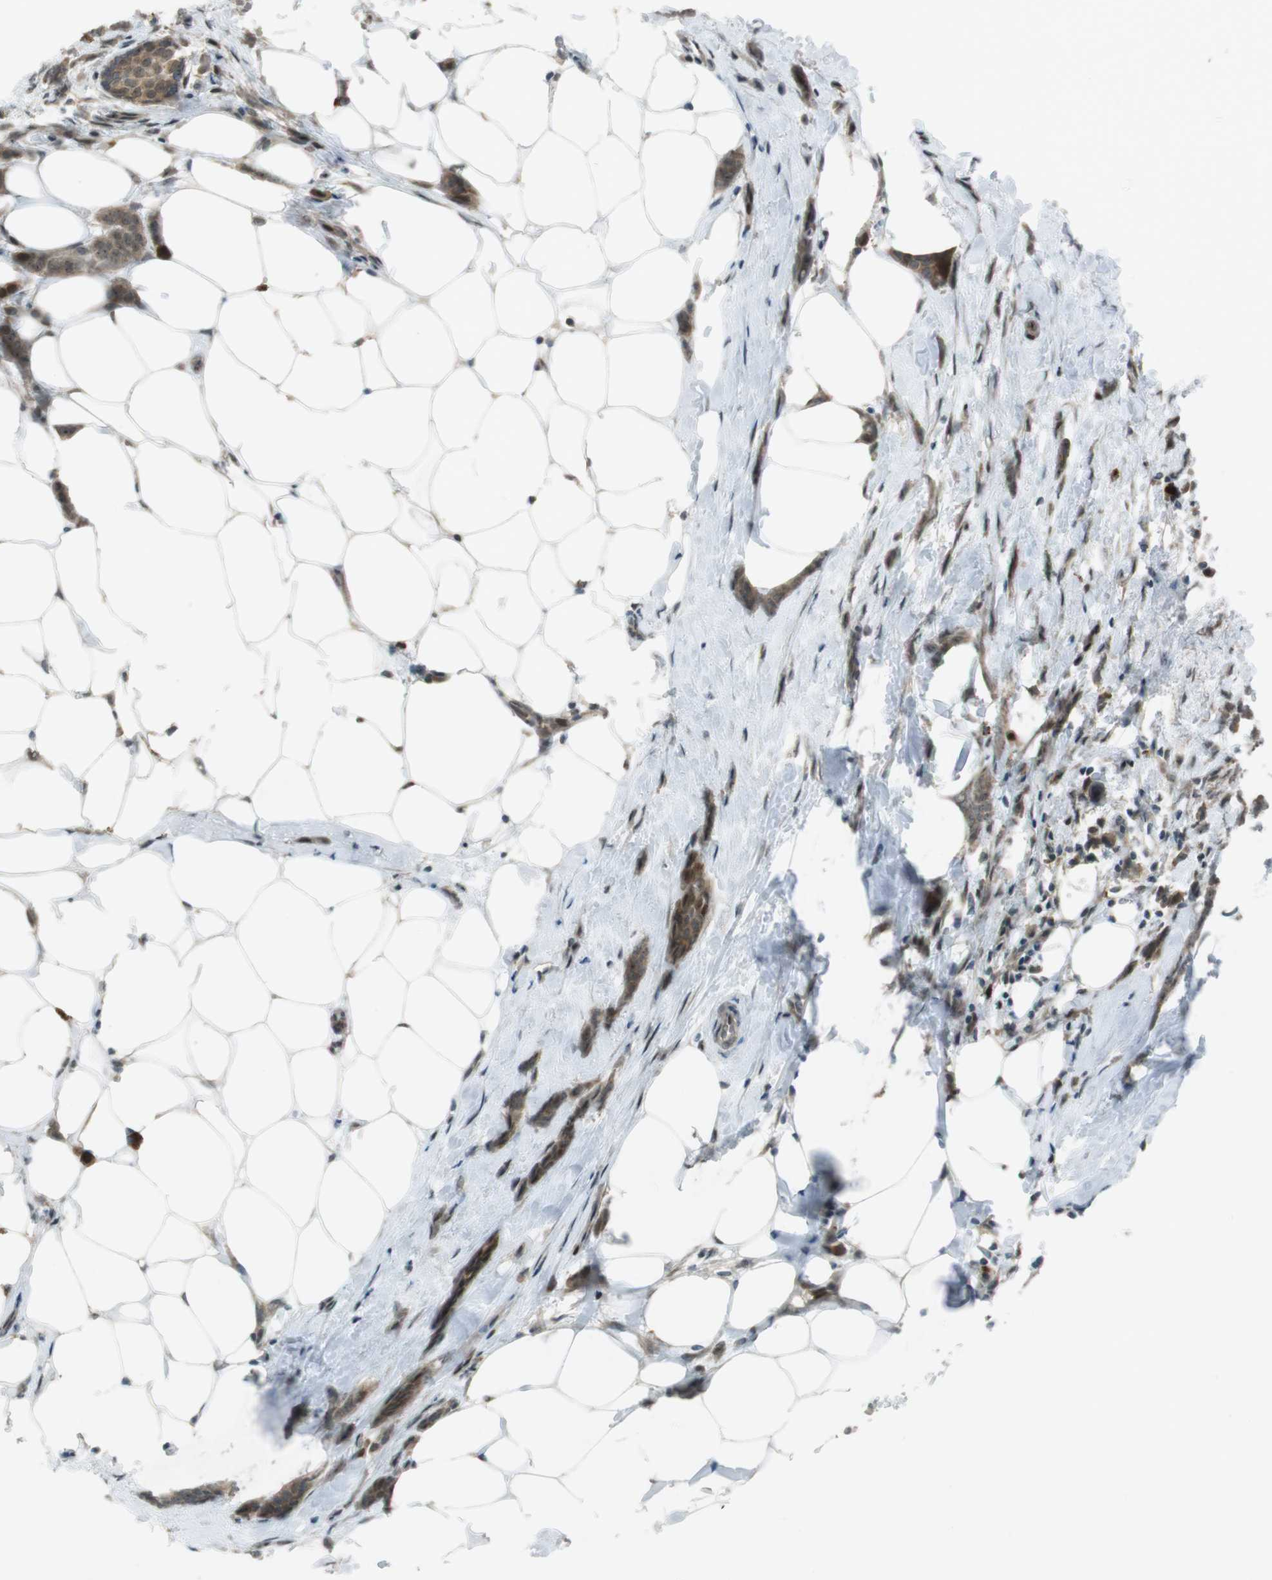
{"staining": {"intensity": "moderate", "quantity": ">75%", "location": "cytoplasmic/membranous"}, "tissue": "breast cancer", "cell_type": "Tumor cells", "image_type": "cancer", "snomed": [{"axis": "morphology", "description": "Lobular carcinoma, in situ"}, {"axis": "morphology", "description": "Lobular carcinoma"}, {"axis": "topography", "description": "Breast"}], "caption": "A brown stain shows moderate cytoplasmic/membranous expression of a protein in human breast lobular carcinoma tumor cells.", "gene": "SLITRK5", "patient": {"sex": "female", "age": 41}}